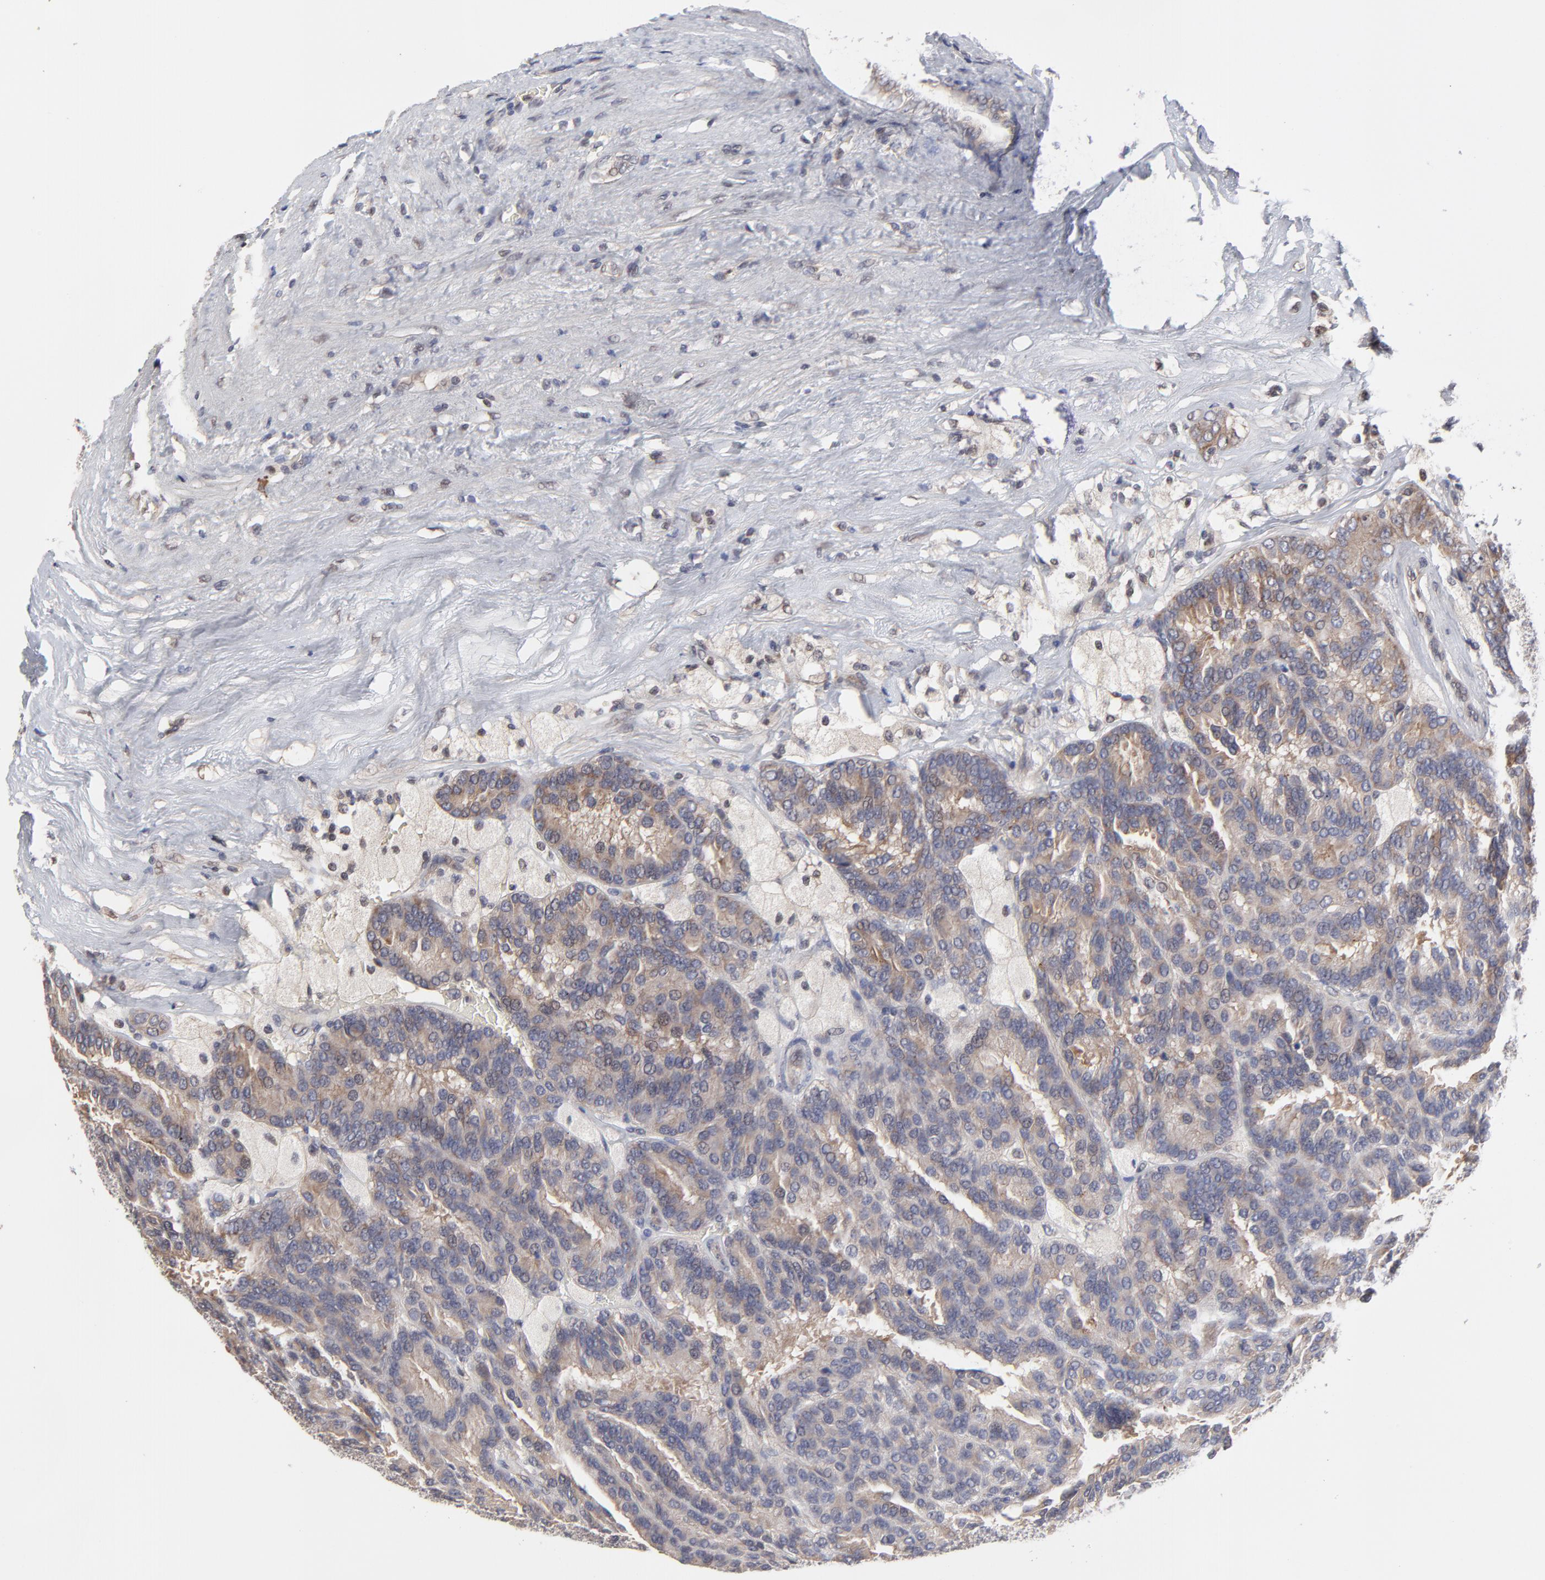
{"staining": {"intensity": "weak", "quantity": ">75%", "location": "cytoplasmic/membranous"}, "tissue": "renal cancer", "cell_type": "Tumor cells", "image_type": "cancer", "snomed": [{"axis": "morphology", "description": "Adenocarcinoma, NOS"}, {"axis": "topography", "description": "Kidney"}], "caption": "Approximately >75% of tumor cells in human adenocarcinoma (renal) demonstrate weak cytoplasmic/membranous protein positivity as visualized by brown immunohistochemical staining.", "gene": "ZNF157", "patient": {"sex": "male", "age": 46}}